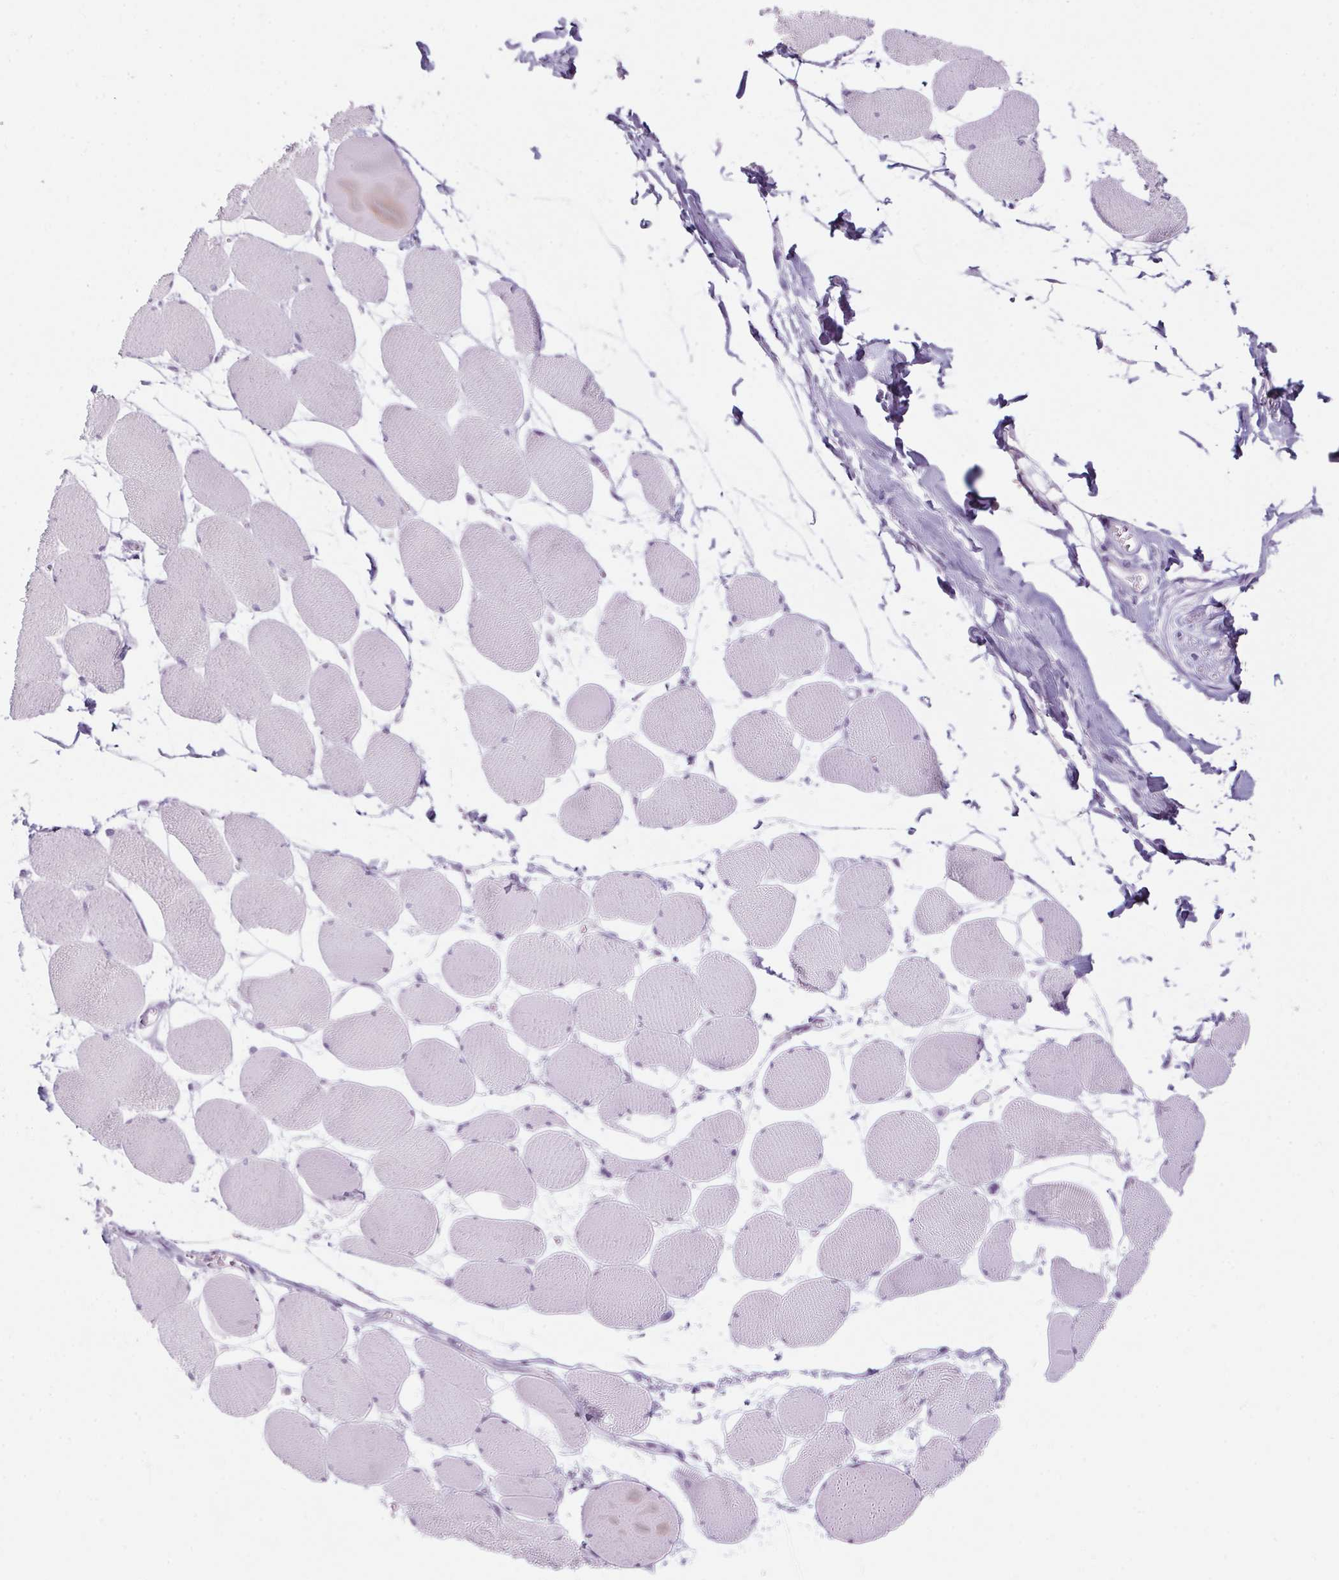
{"staining": {"intensity": "negative", "quantity": "none", "location": "none"}, "tissue": "skeletal muscle", "cell_type": "Myocytes", "image_type": "normal", "snomed": [{"axis": "morphology", "description": "Normal tissue, NOS"}, {"axis": "topography", "description": "Skeletal muscle"}], "caption": "A histopathology image of skeletal muscle stained for a protein demonstrates no brown staining in myocytes. (DAB immunohistochemistry, high magnification).", "gene": "RPTN", "patient": {"sex": "female", "age": 75}}